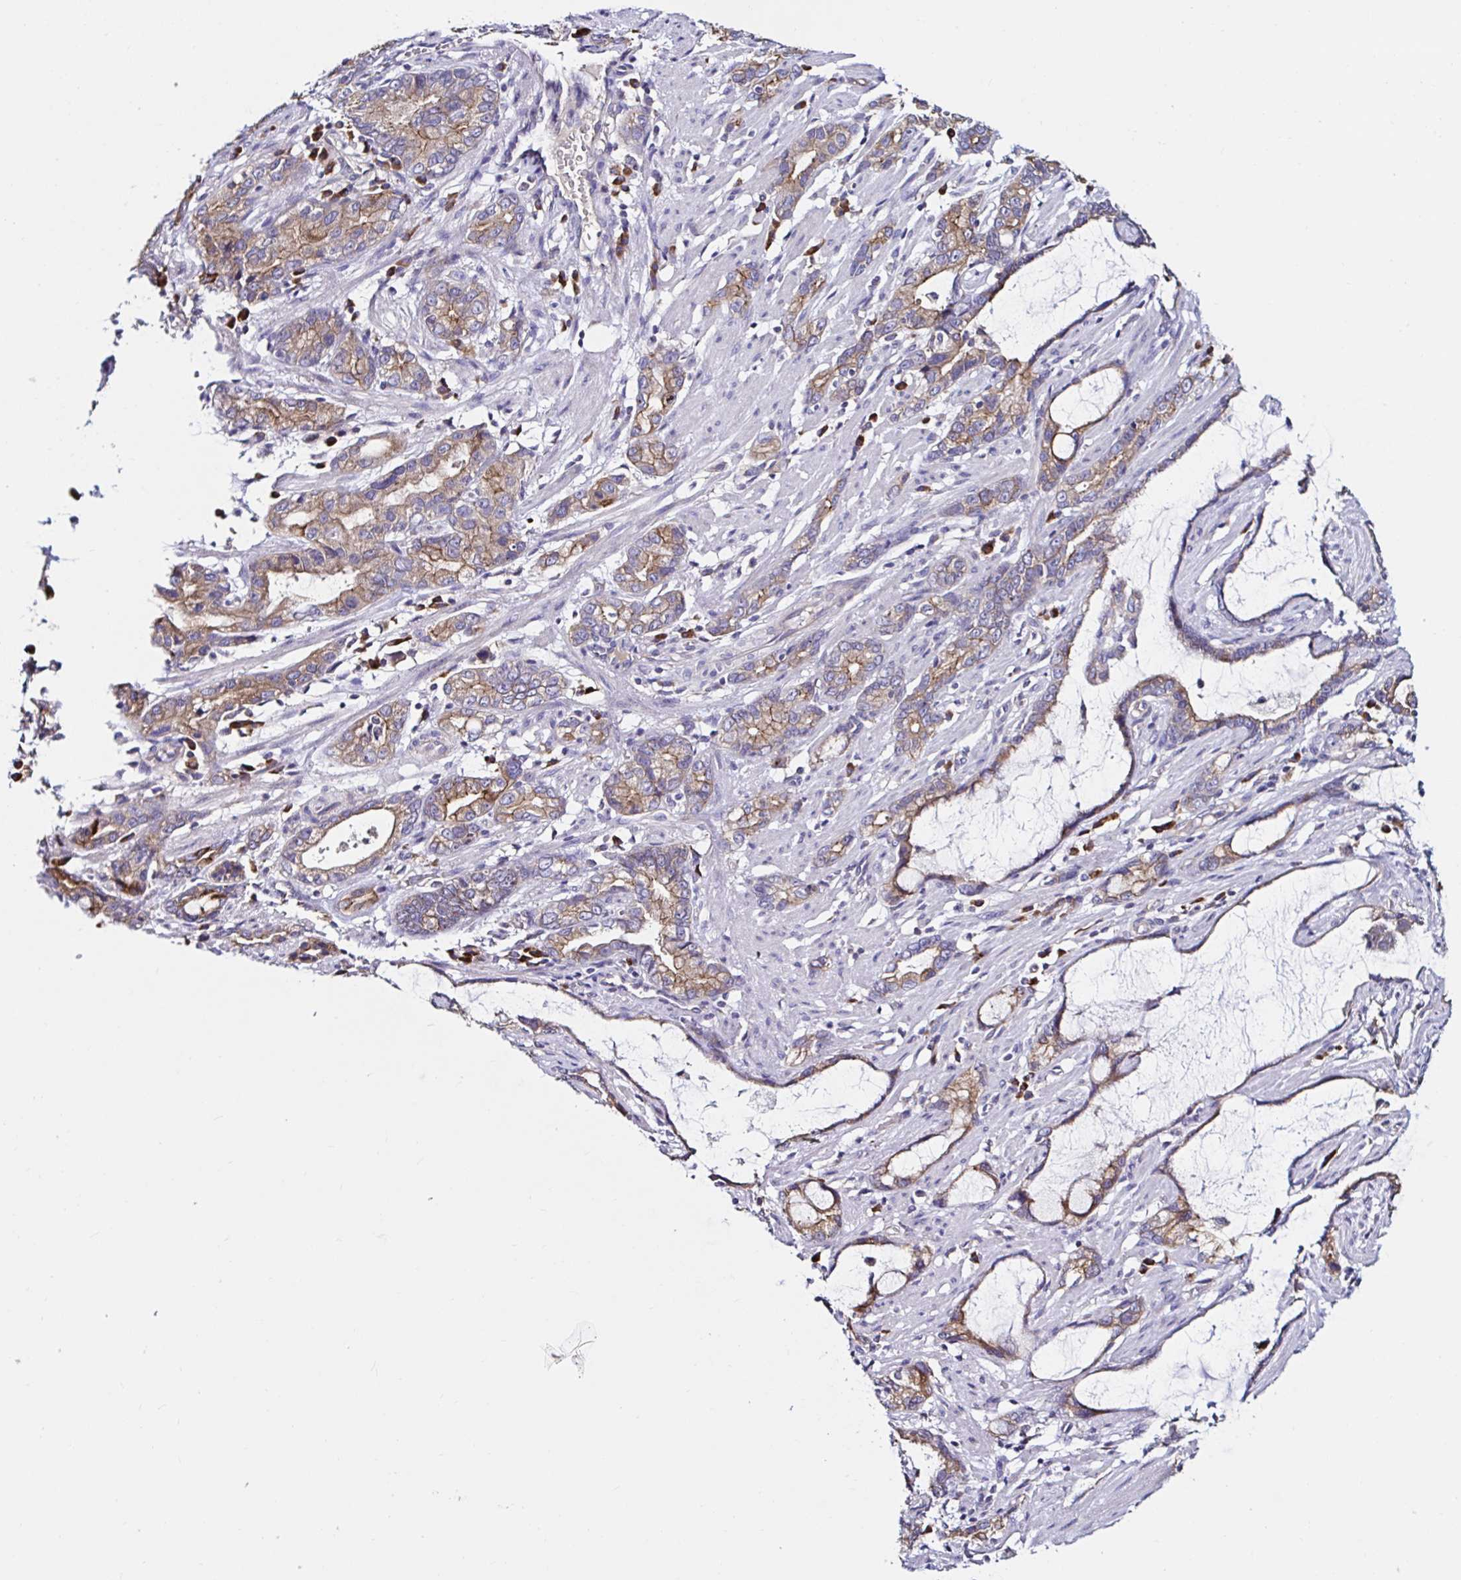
{"staining": {"intensity": "moderate", "quantity": ">75%", "location": "cytoplasmic/membranous"}, "tissue": "stomach cancer", "cell_type": "Tumor cells", "image_type": "cancer", "snomed": [{"axis": "morphology", "description": "Adenocarcinoma, NOS"}, {"axis": "topography", "description": "Stomach"}], "caption": "High-power microscopy captured an immunohistochemistry (IHC) micrograph of stomach cancer (adenocarcinoma), revealing moderate cytoplasmic/membranous staining in approximately >75% of tumor cells.", "gene": "VSIG2", "patient": {"sex": "male", "age": 55}}